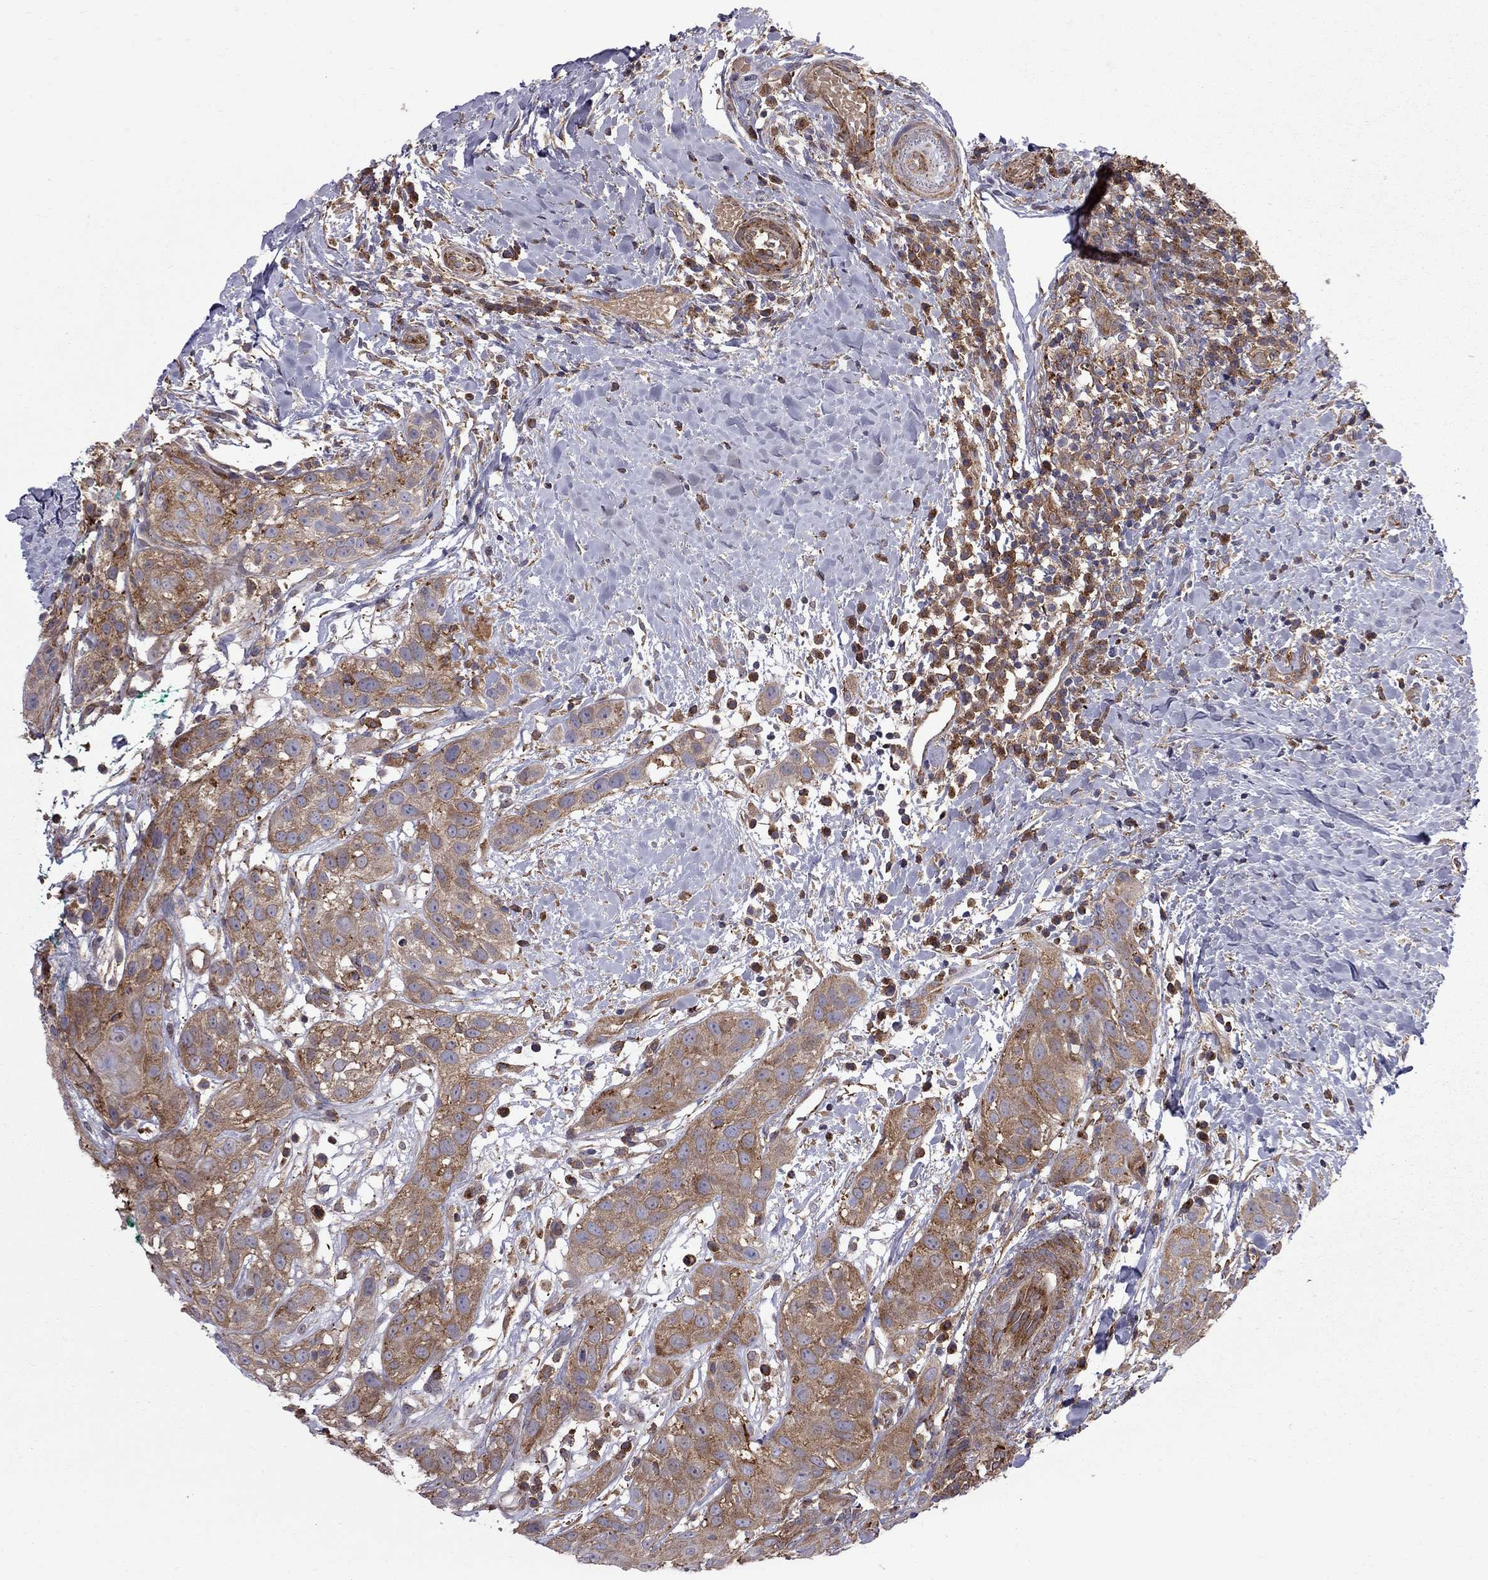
{"staining": {"intensity": "strong", "quantity": "25%-75%", "location": "cytoplasmic/membranous"}, "tissue": "head and neck cancer", "cell_type": "Tumor cells", "image_type": "cancer", "snomed": [{"axis": "morphology", "description": "Normal tissue, NOS"}, {"axis": "morphology", "description": "Squamous cell carcinoma, NOS"}, {"axis": "topography", "description": "Oral tissue"}, {"axis": "topography", "description": "Salivary gland"}, {"axis": "topography", "description": "Head-Neck"}], "caption": "About 25%-75% of tumor cells in human squamous cell carcinoma (head and neck) reveal strong cytoplasmic/membranous protein staining as visualized by brown immunohistochemical staining.", "gene": "EIF4E3", "patient": {"sex": "female", "age": 62}}